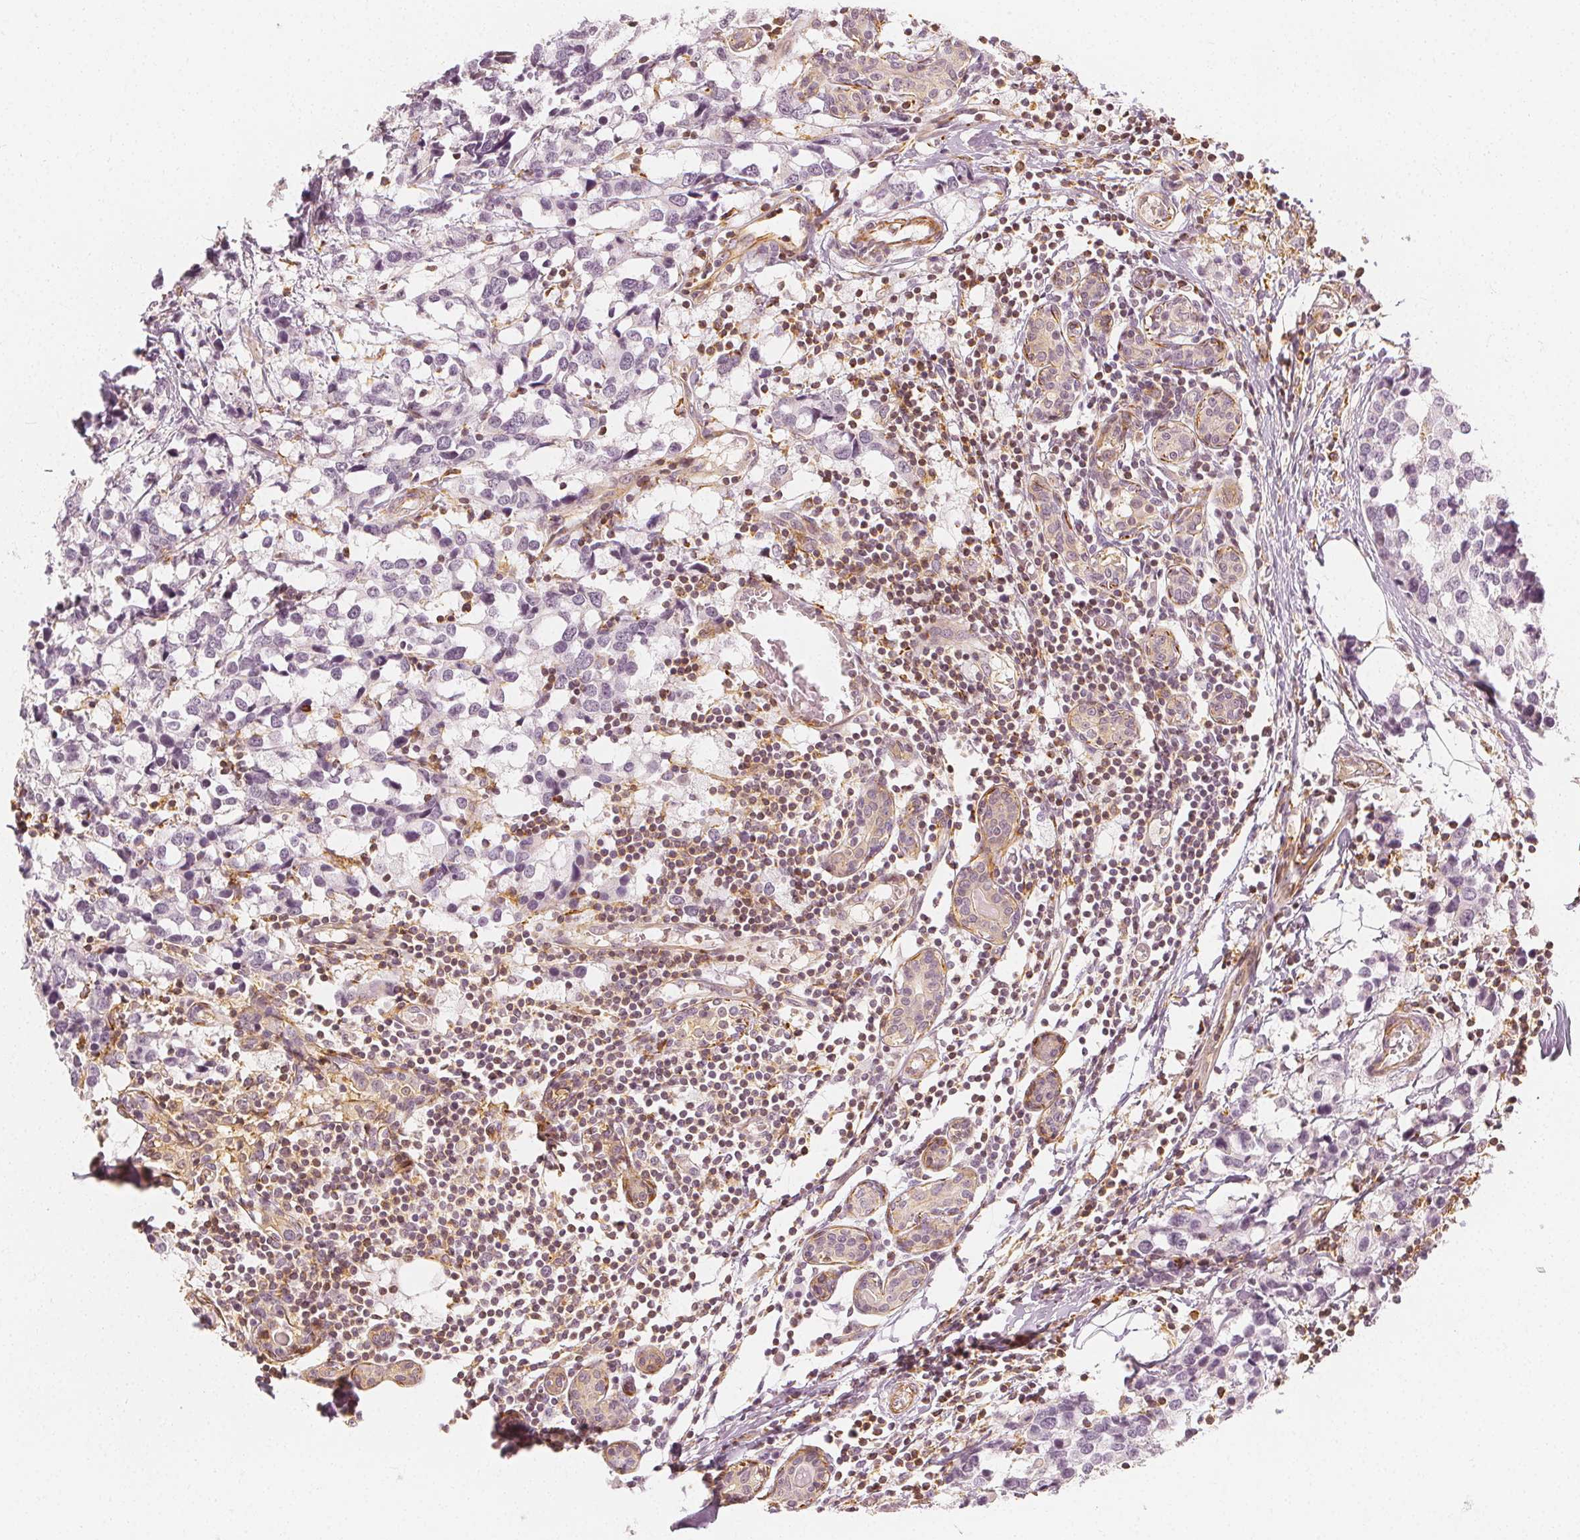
{"staining": {"intensity": "negative", "quantity": "none", "location": "none"}, "tissue": "breast cancer", "cell_type": "Tumor cells", "image_type": "cancer", "snomed": [{"axis": "morphology", "description": "Lobular carcinoma"}, {"axis": "topography", "description": "Breast"}], "caption": "Immunohistochemistry (IHC) of human breast cancer (lobular carcinoma) displays no staining in tumor cells. The staining is performed using DAB (3,3'-diaminobenzidine) brown chromogen with nuclei counter-stained in using hematoxylin.", "gene": "ARHGAP26", "patient": {"sex": "female", "age": 59}}